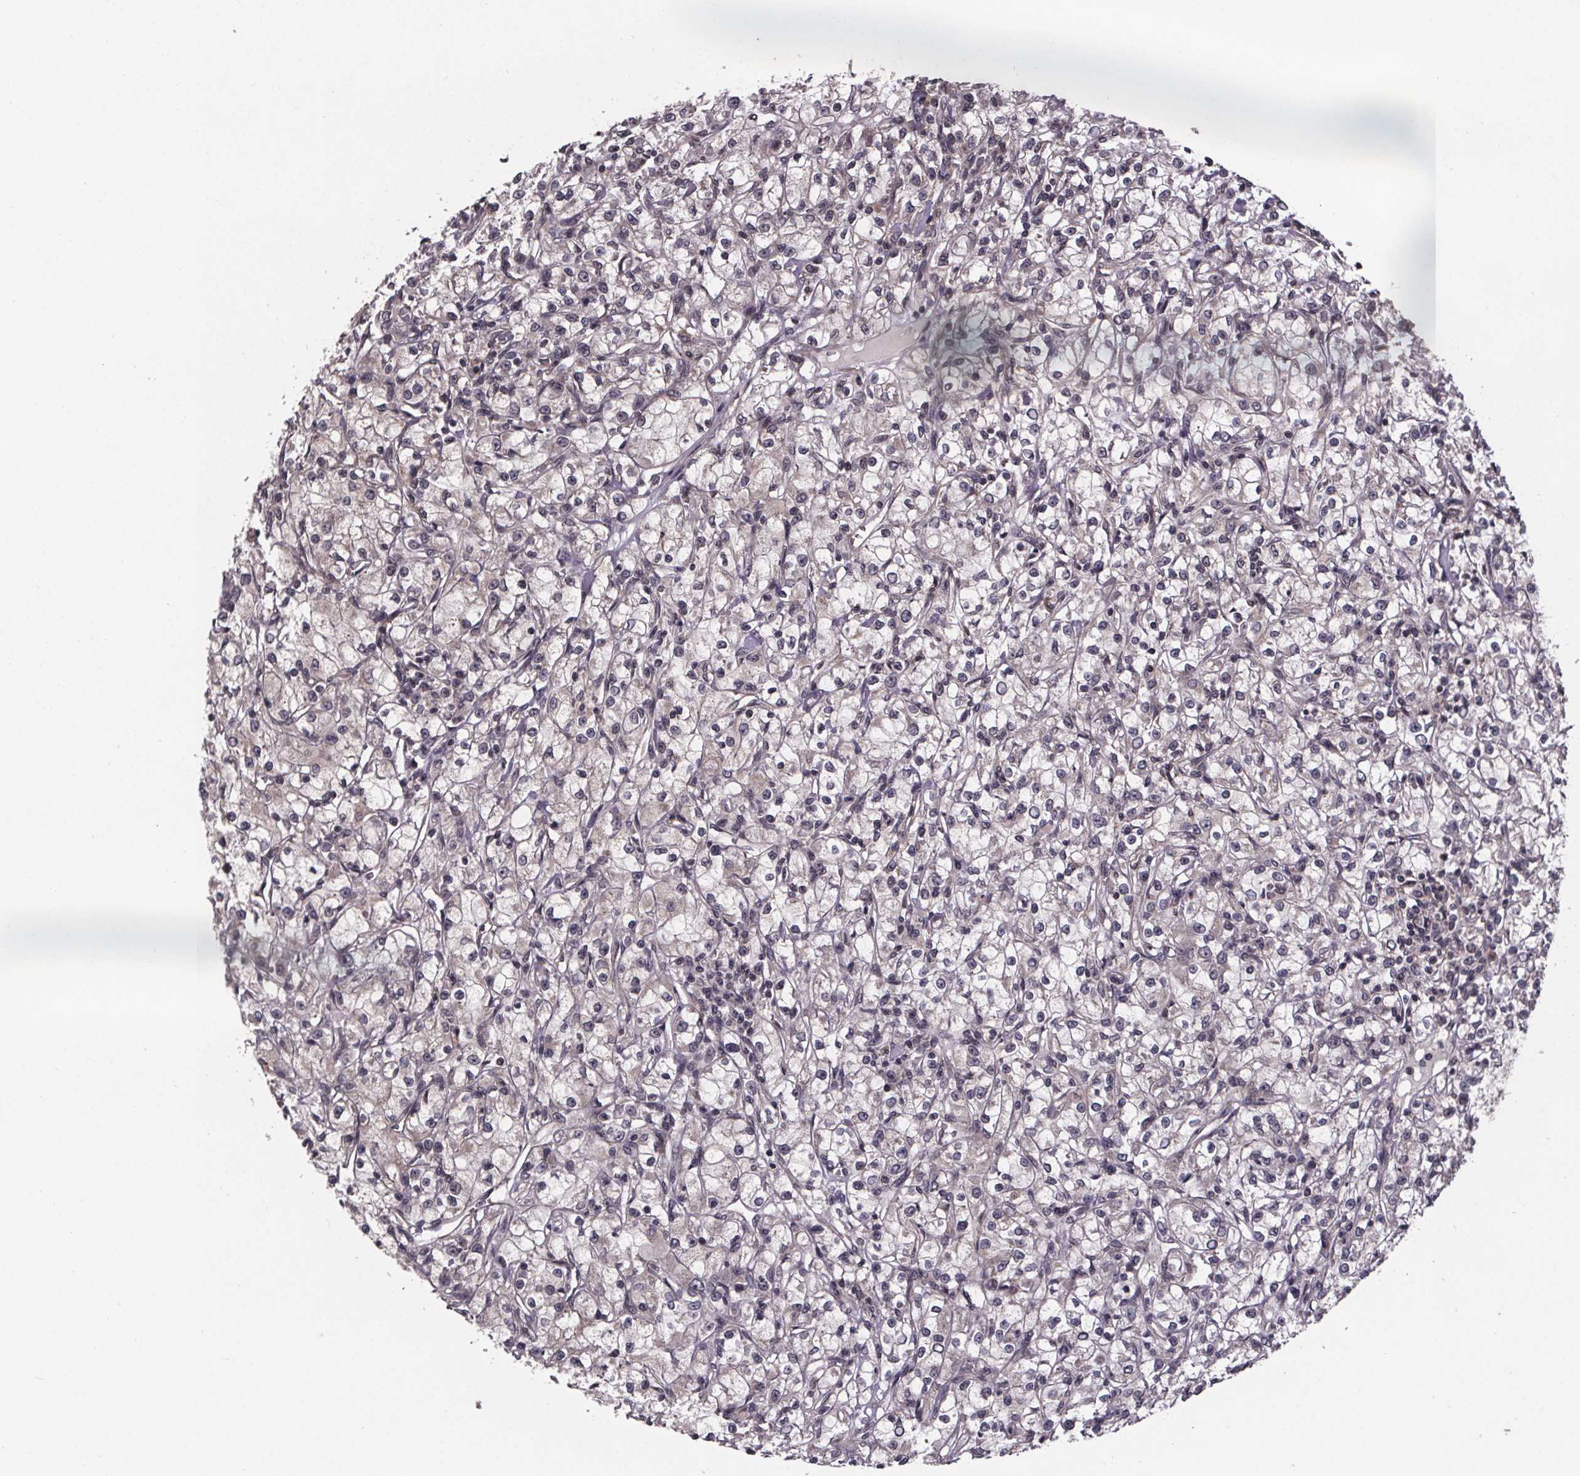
{"staining": {"intensity": "weak", "quantity": "<25%", "location": "cytoplasmic/membranous"}, "tissue": "renal cancer", "cell_type": "Tumor cells", "image_type": "cancer", "snomed": [{"axis": "morphology", "description": "Adenocarcinoma, NOS"}, {"axis": "topography", "description": "Kidney"}], "caption": "Protein analysis of renal adenocarcinoma reveals no significant staining in tumor cells.", "gene": "SAT1", "patient": {"sex": "female", "age": 59}}